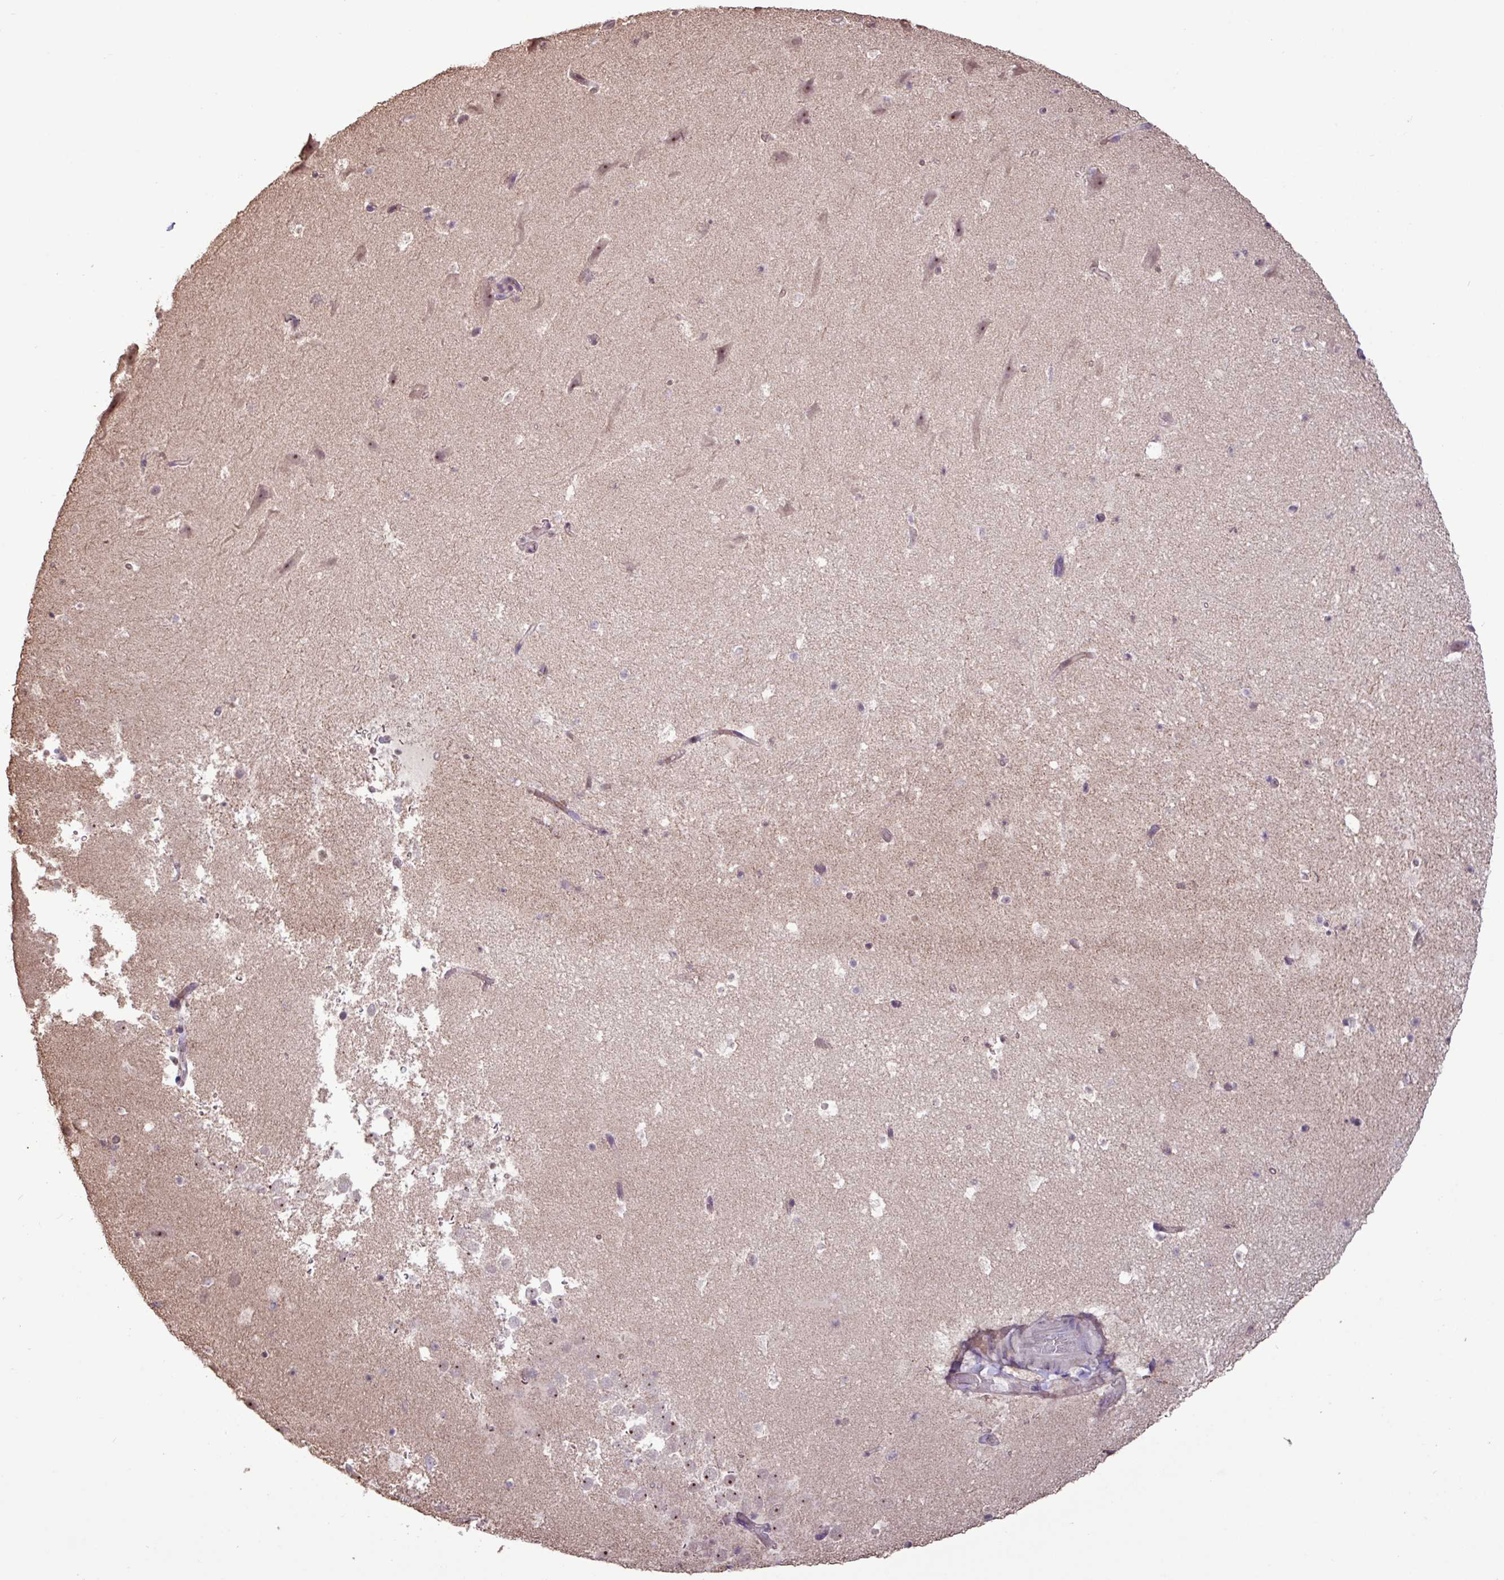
{"staining": {"intensity": "negative", "quantity": "none", "location": "none"}, "tissue": "hippocampus", "cell_type": "Glial cells", "image_type": "normal", "snomed": [{"axis": "morphology", "description": "Normal tissue, NOS"}, {"axis": "topography", "description": "Hippocampus"}], "caption": "IHC micrograph of unremarkable hippocampus: human hippocampus stained with DAB (3,3'-diaminobenzidine) displays no significant protein positivity in glial cells. (Brightfield microscopy of DAB immunohistochemistry at high magnification).", "gene": "L3MBTL3", "patient": {"sex": "male", "age": 37}}